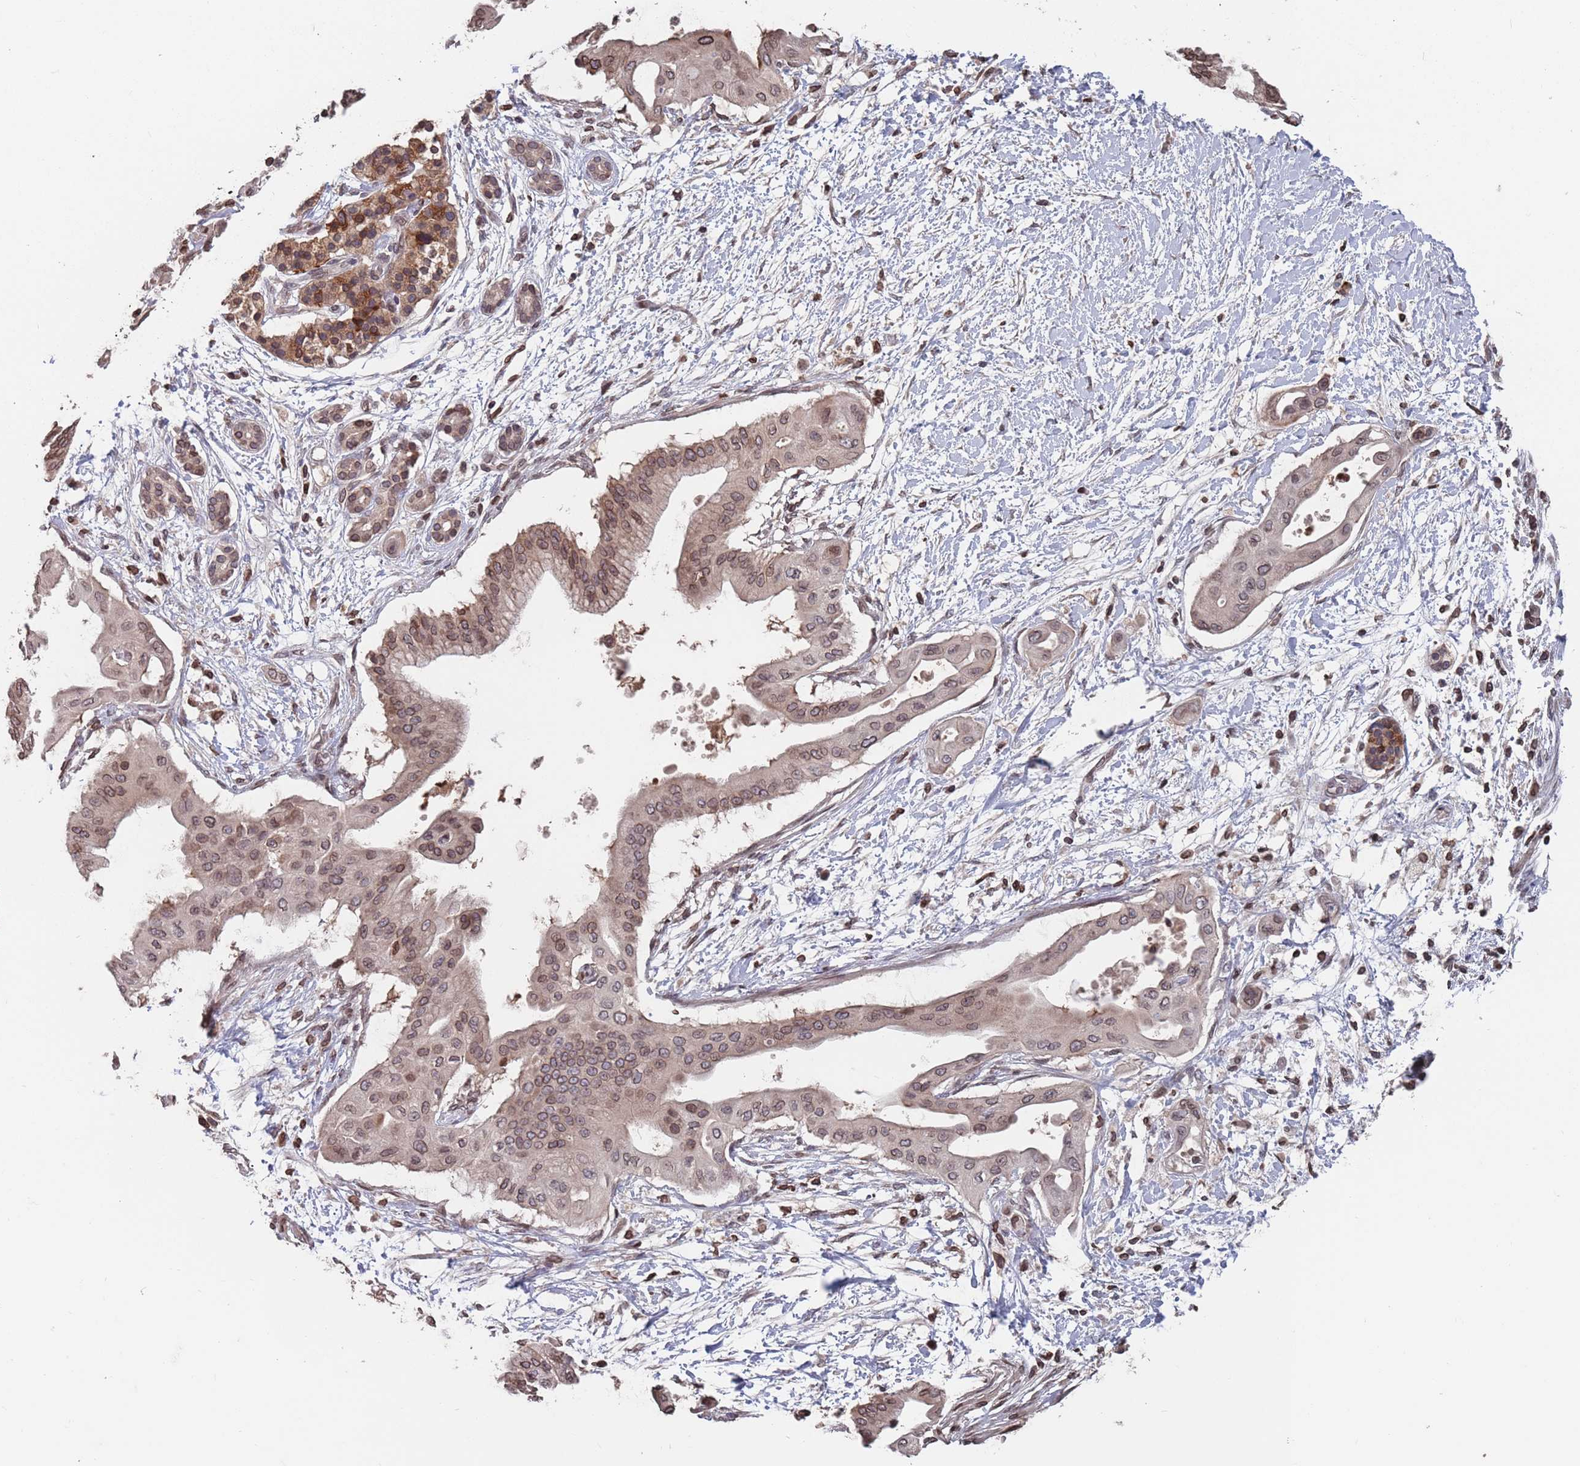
{"staining": {"intensity": "moderate", "quantity": ">75%", "location": "cytoplasmic/membranous,nuclear"}, "tissue": "pancreatic cancer", "cell_type": "Tumor cells", "image_type": "cancer", "snomed": [{"axis": "morphology", "description": "Adenocarcinoma, NOS"}, {"axis": "topography", "description": "Pancreas"}], "caption": "A micrograph of human adenocarcinoma (pancreatic) stained for a protein demonstrates moderate cytoplasmic/membranous and nuclear brown staining in tumor cells. (DAB IHC, brown staining for protein, blue staining for nuclei).", "gene": "SDHAF3", "patient": {"sex": "male", "age": 68}}